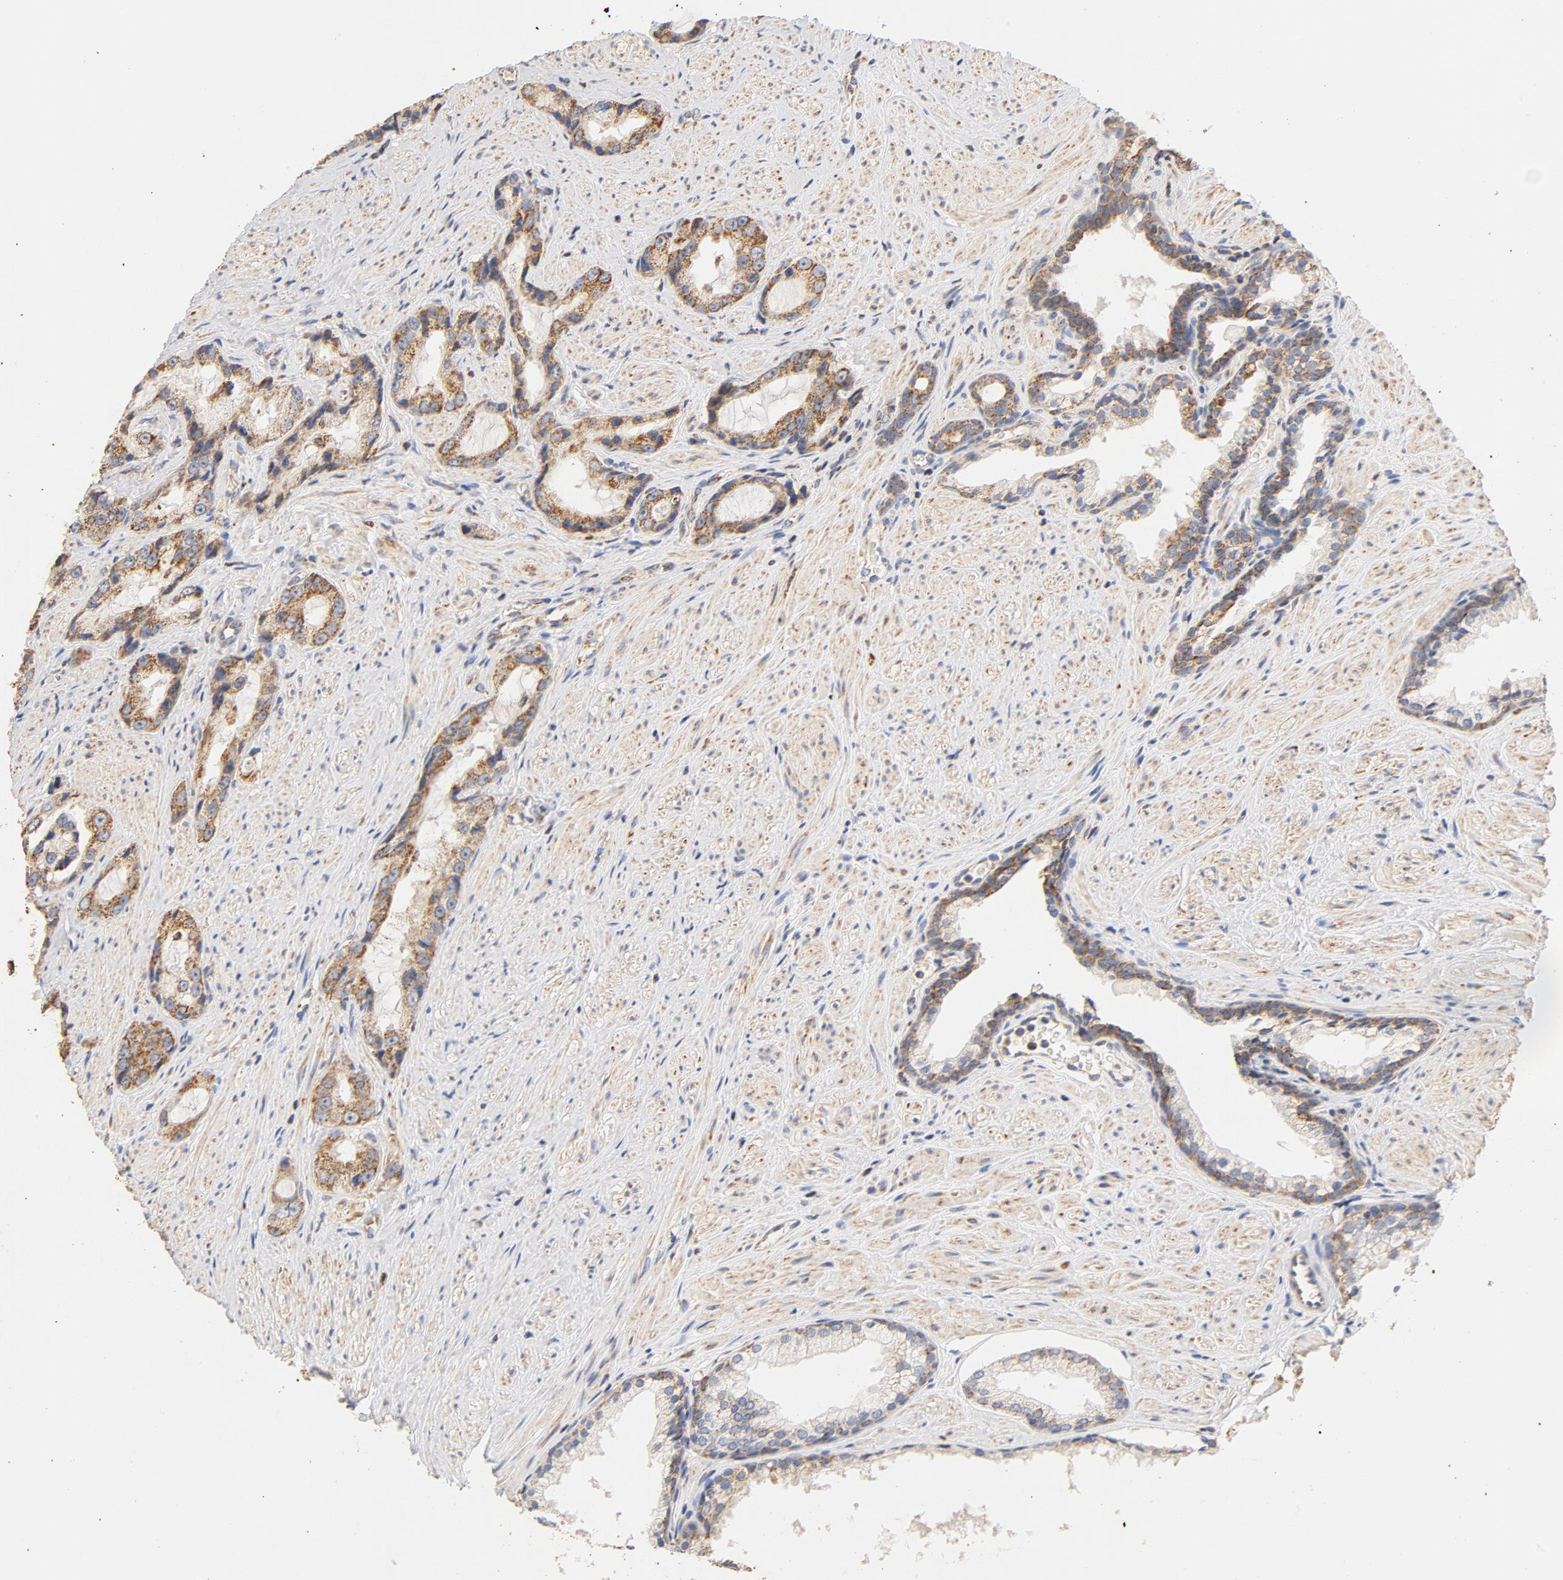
{"staining": {"intensity": "moderate", "quantity": ">75%", "location": "cytoplasmic/membranous"}, "tissue": "prostate cancer", "cell_type": "Tumor cells", "image_type": "cancer", "snomed": [{"axis": "morphology", "description": "Adenocarcinoma, Medium grade"}, {"axis": "topography", "description": "Prostate"}], "caption": "This image reveals medium-grade adenocarcinoma (prostate) stained with immunohistochemistry (IHC) to label a protein in brown. The cytoplasmic/membranous of tumor cells show moderate positivity for the protein. Nuclei are counter-stained blue.", "gene": "COX4I1", "patient": {"sex": "male", "age": 60}}